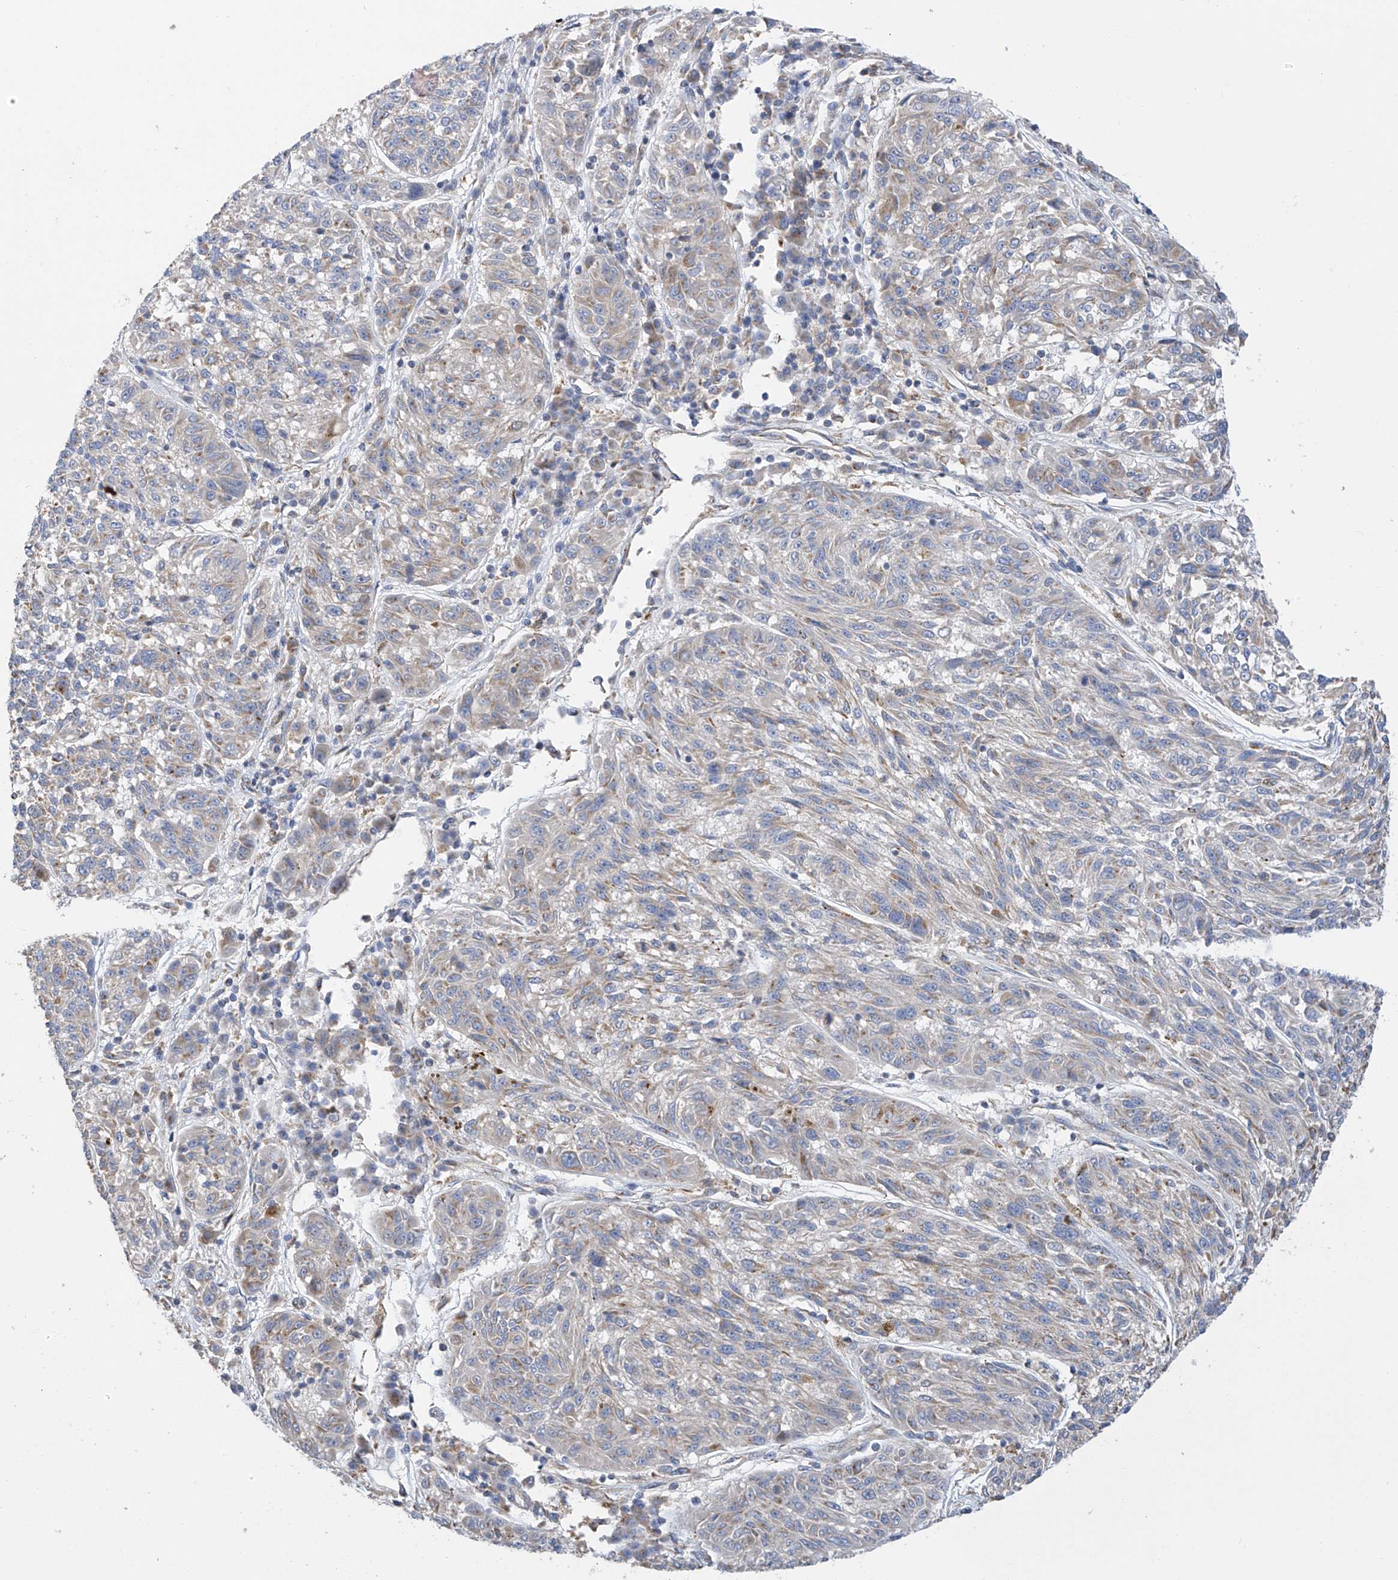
{"staining": {"intensity": "weak", "quantity": "<25%", "location": "cytoplasmic/membranous"}, "tissue": "melanoma", "cell_type": "Tumor cells", "image_type": "cancer", "snomed": [{"axis": "morphology", "description": "Malignant melanoma, NOS"}, {"axis": "topography", "description": "Skin"}], "caption": "An IHC photomicrograph of melanoma is shown. There is no staining in tumor cells of melanoma. (IHC, brightfield microscopy, high magnification).", "gene": "ITM2B", "patient": {"sex": "male", "age": 53}}